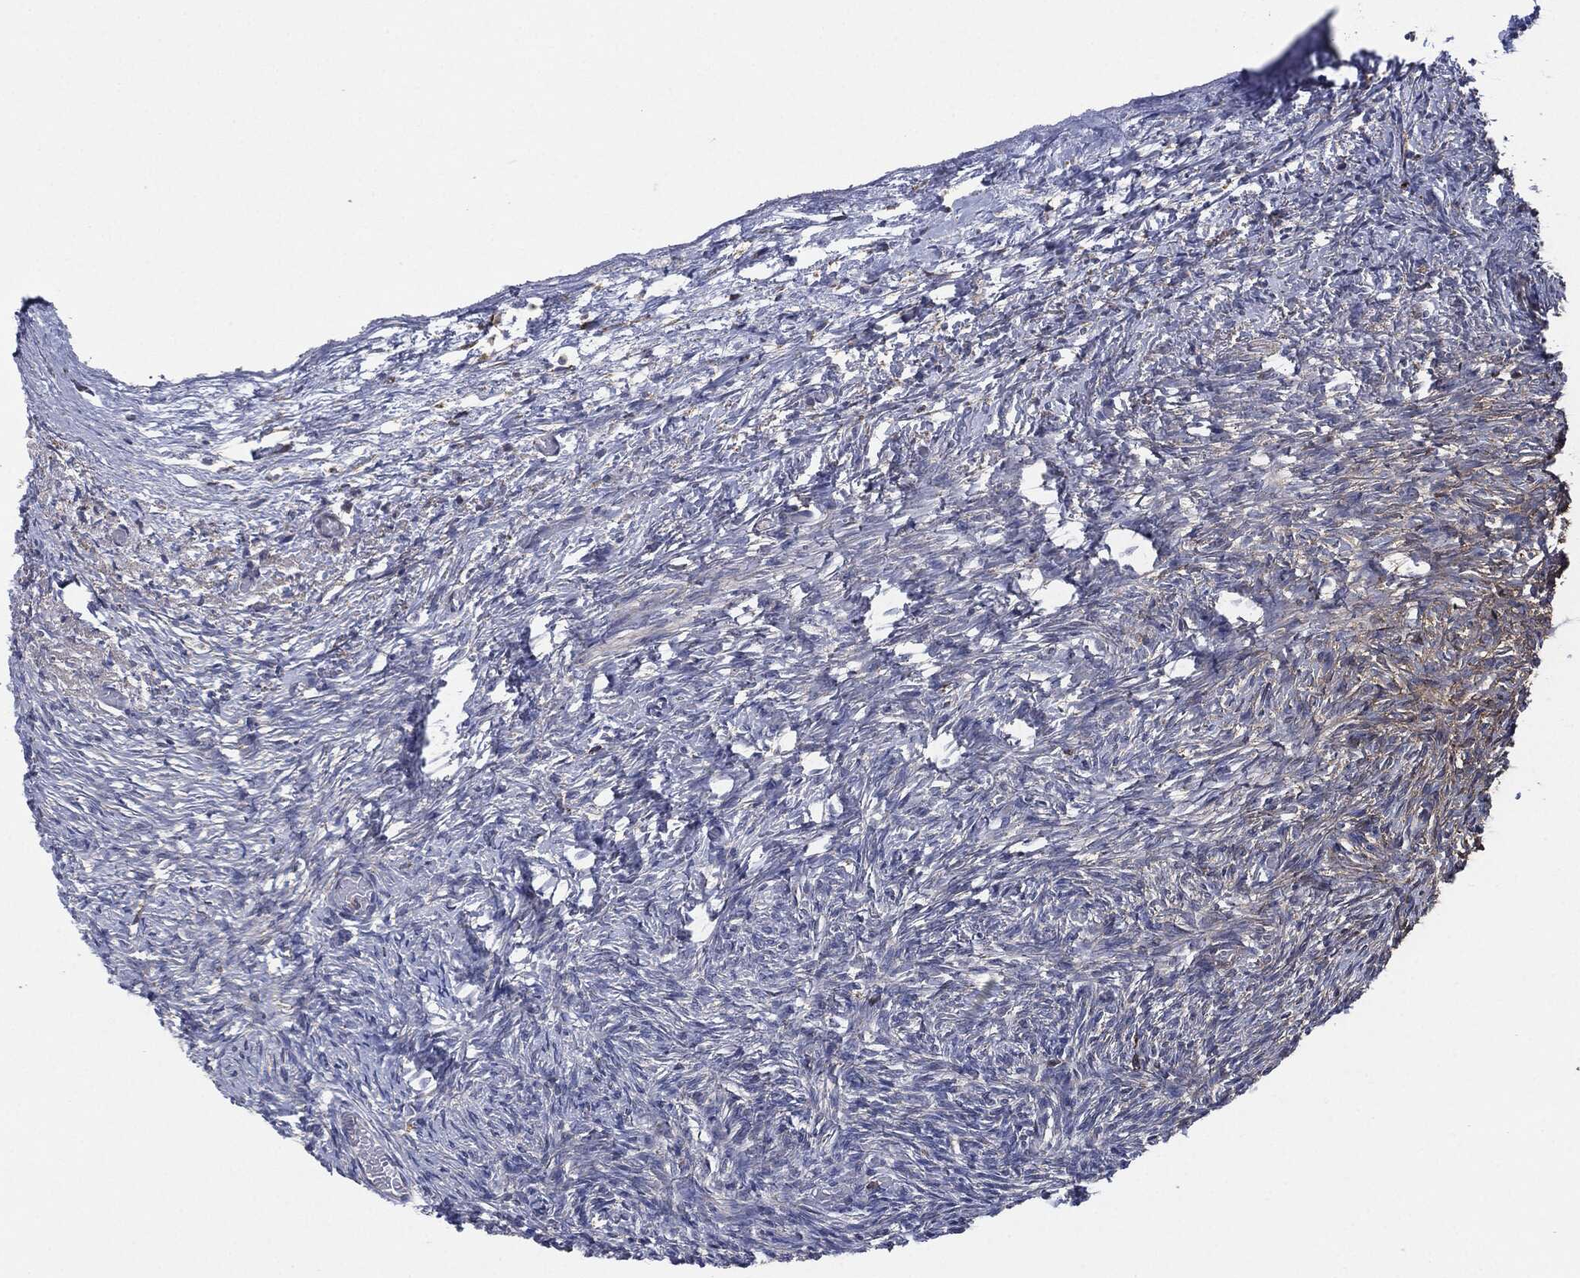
{"staining": {"intensity": "strong", "quantity": ">75%", "location": "cytoplasmic/membranous"}, "tissue": "ovary", "cell_type": "Follicle cells", "image_type": "normal", "snomed": [{"axis": "morphology", "description": "Normal tissue, NOS"}, {"axis": "topography", "description": "Ovary"}], "caption": "Immunohistochemical staining of benign human ovary demonstrates strong cytoplasmic/membranous protein staining in about >75% of follicle cells. Ihc stains the protein of interest in brown and the nuclei are stained blue.", "gene": "TMEM11", "patient": {"sex": "female", "age": 39}}